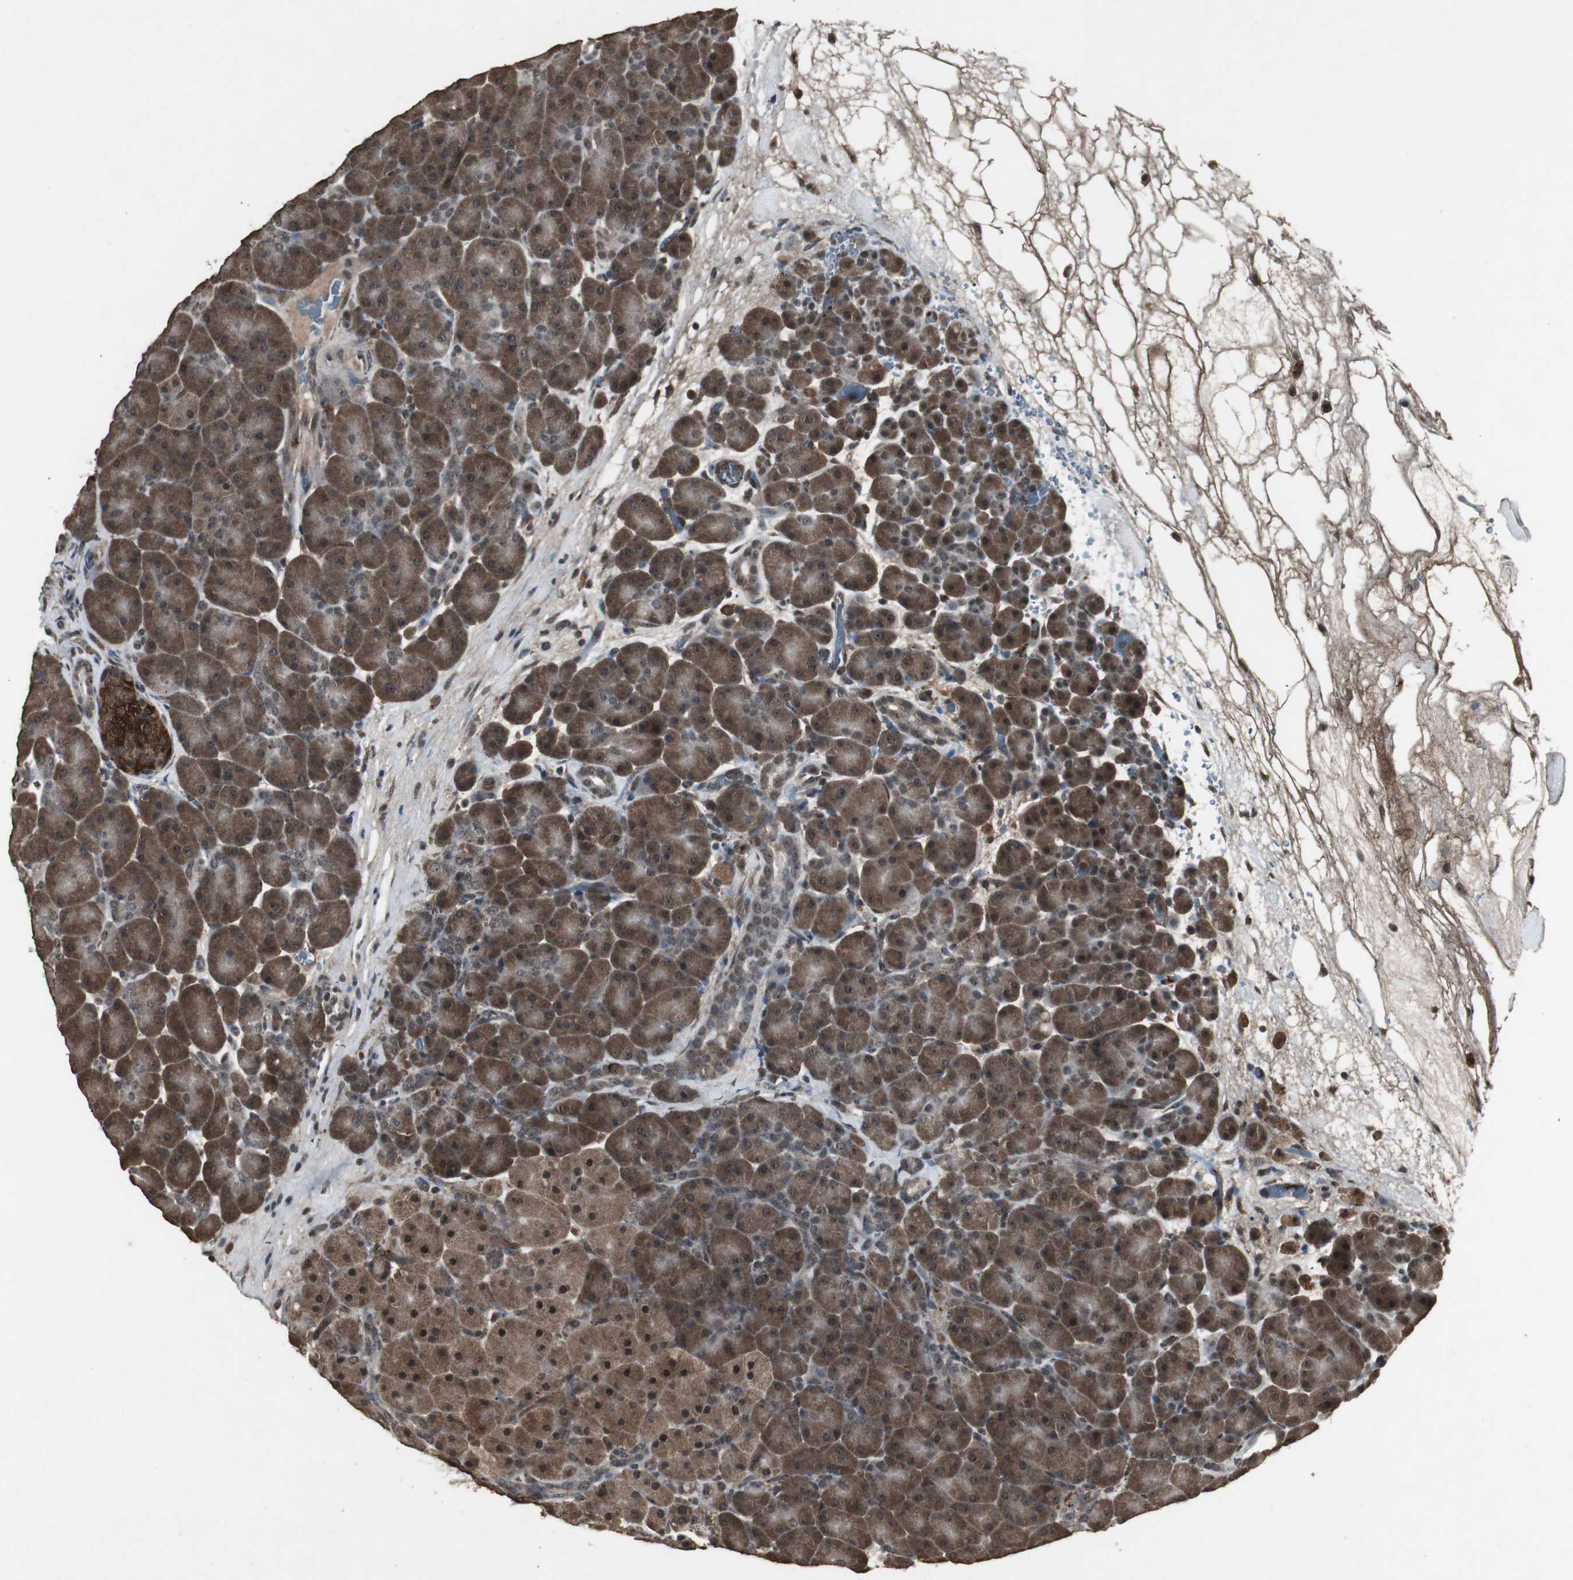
{"staining": {"intensity": "strong", "quantity": ">75%", "location": "cytoplasmic/membranous,nuclear"}, "tissue": "pancreas", "cell_type": "Exocrine glandular cells", "image_type": "normal", "snomed": [{"axis": "morphology", "description": "Normal tissue, NOS"}, {"axis": "topography", "description": "Pancreas"}], "caption": "Human pancreas stained with a brown dye shows strong cytoplasmic/membranous,nuclear positive positivity in approximately >75% of exocrine glandular cells.", "gene": "EMX1", "patient": {"sex": "male", "age": 66}}